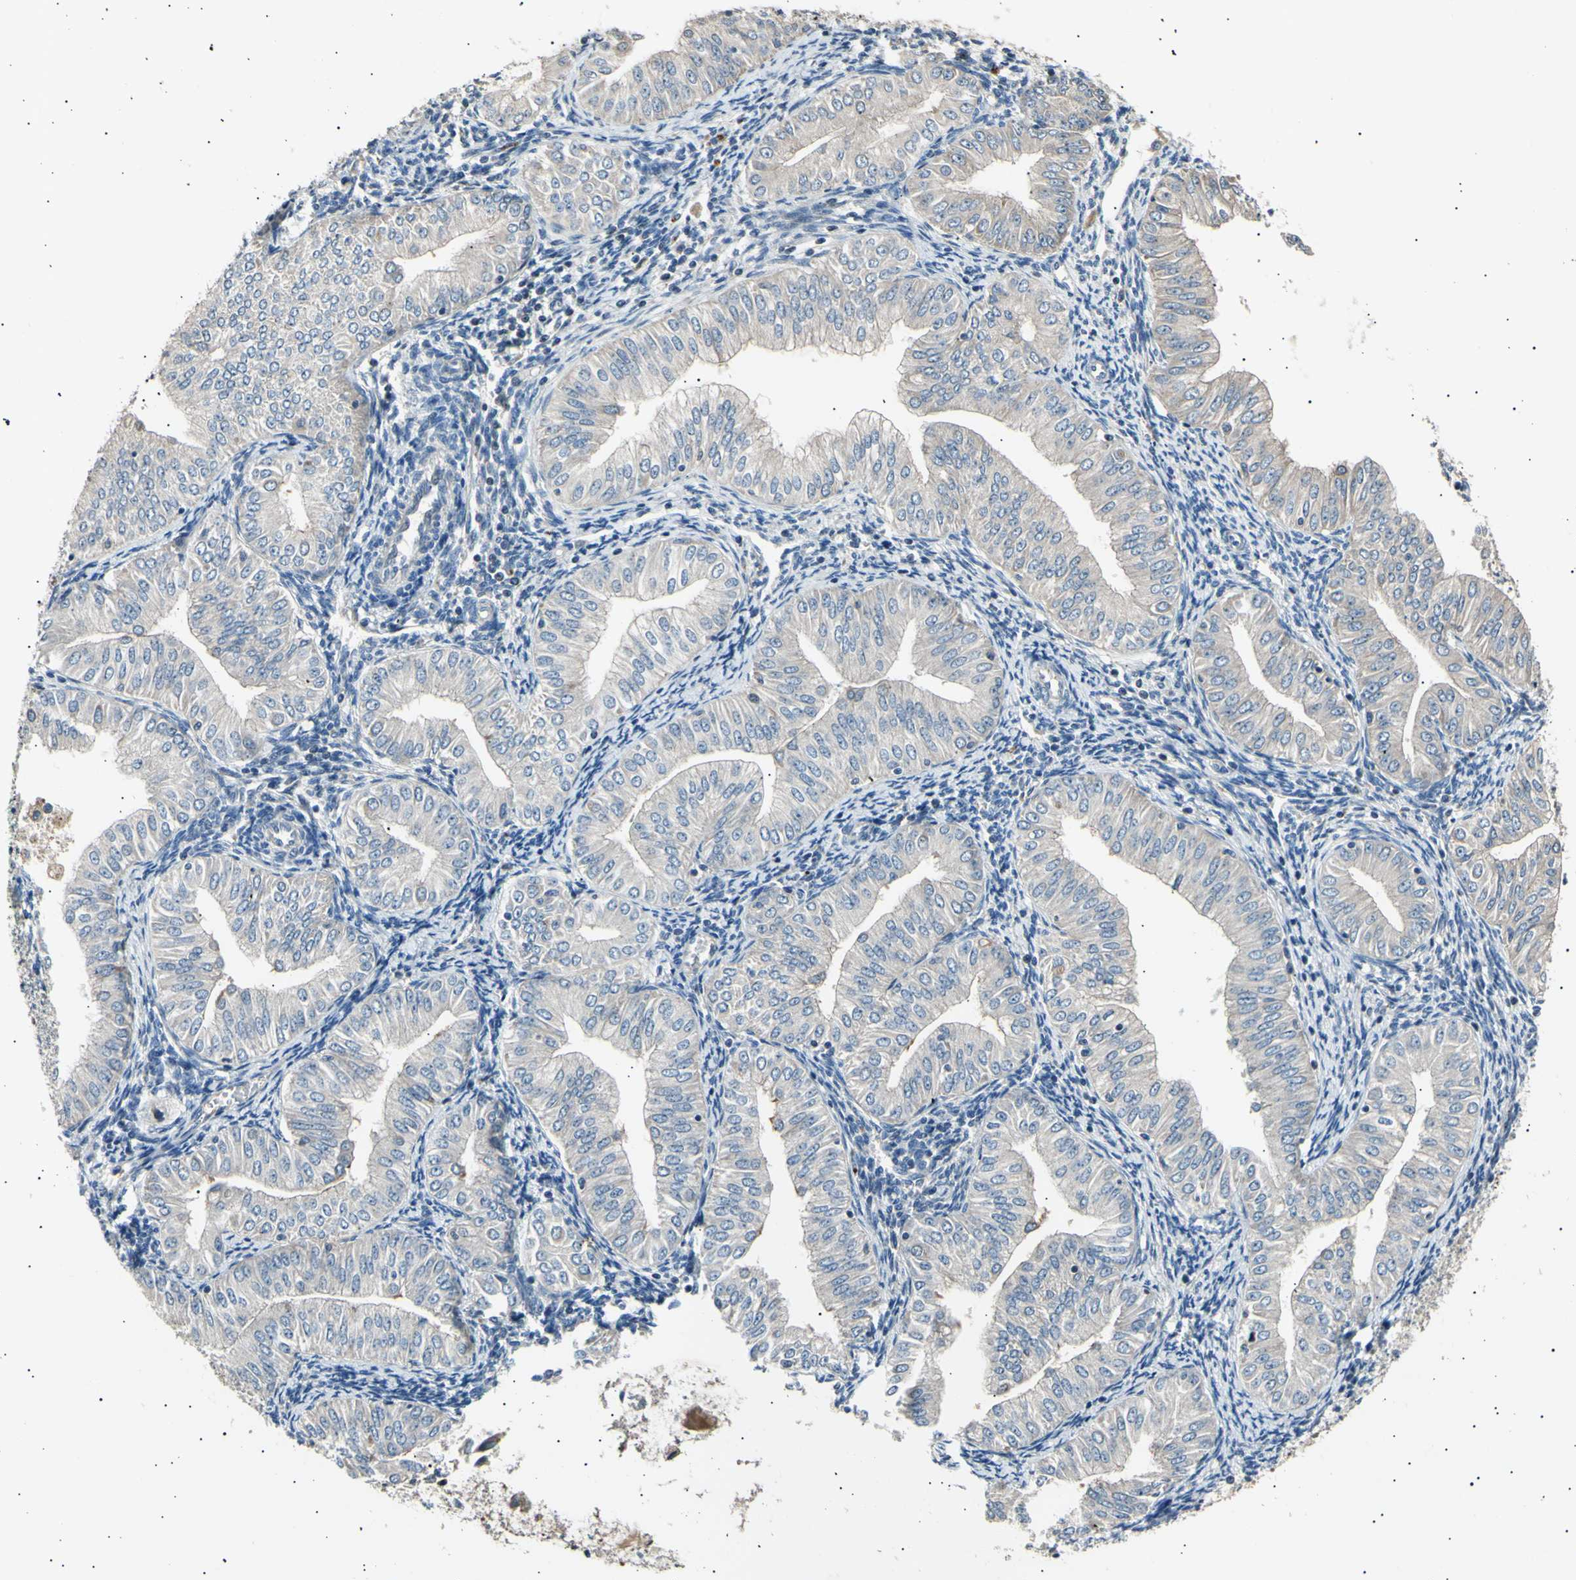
{"staining": {"intensity": "weak", "quantity": ">75%", "location": "cytoplasmic/membranous"}, "tissue": "endometrial cancer", "cell_type": "Tumor cells", "image_type": "cancer", "snomed": [{"axis": "morphology", "description": "Normal tissue, NOS"}, {"axis": "morphology", "description": "Adenocarcinoma, NOS"}, {"axis": "topography", "description": "Endometrium"}], "caption": "High-power microscopy captured an immunohistochemistry histopathology image of endometrial cancer (adenocarcinoma), revealing weak cytoplasmic/membranous positivity in approximately >75% of tumor cells. (brown staining indicates protein expression, while blue staining denotes nuclei).", "gene": "ITGA6", "patient": {"sex": "female", "age": 53}}